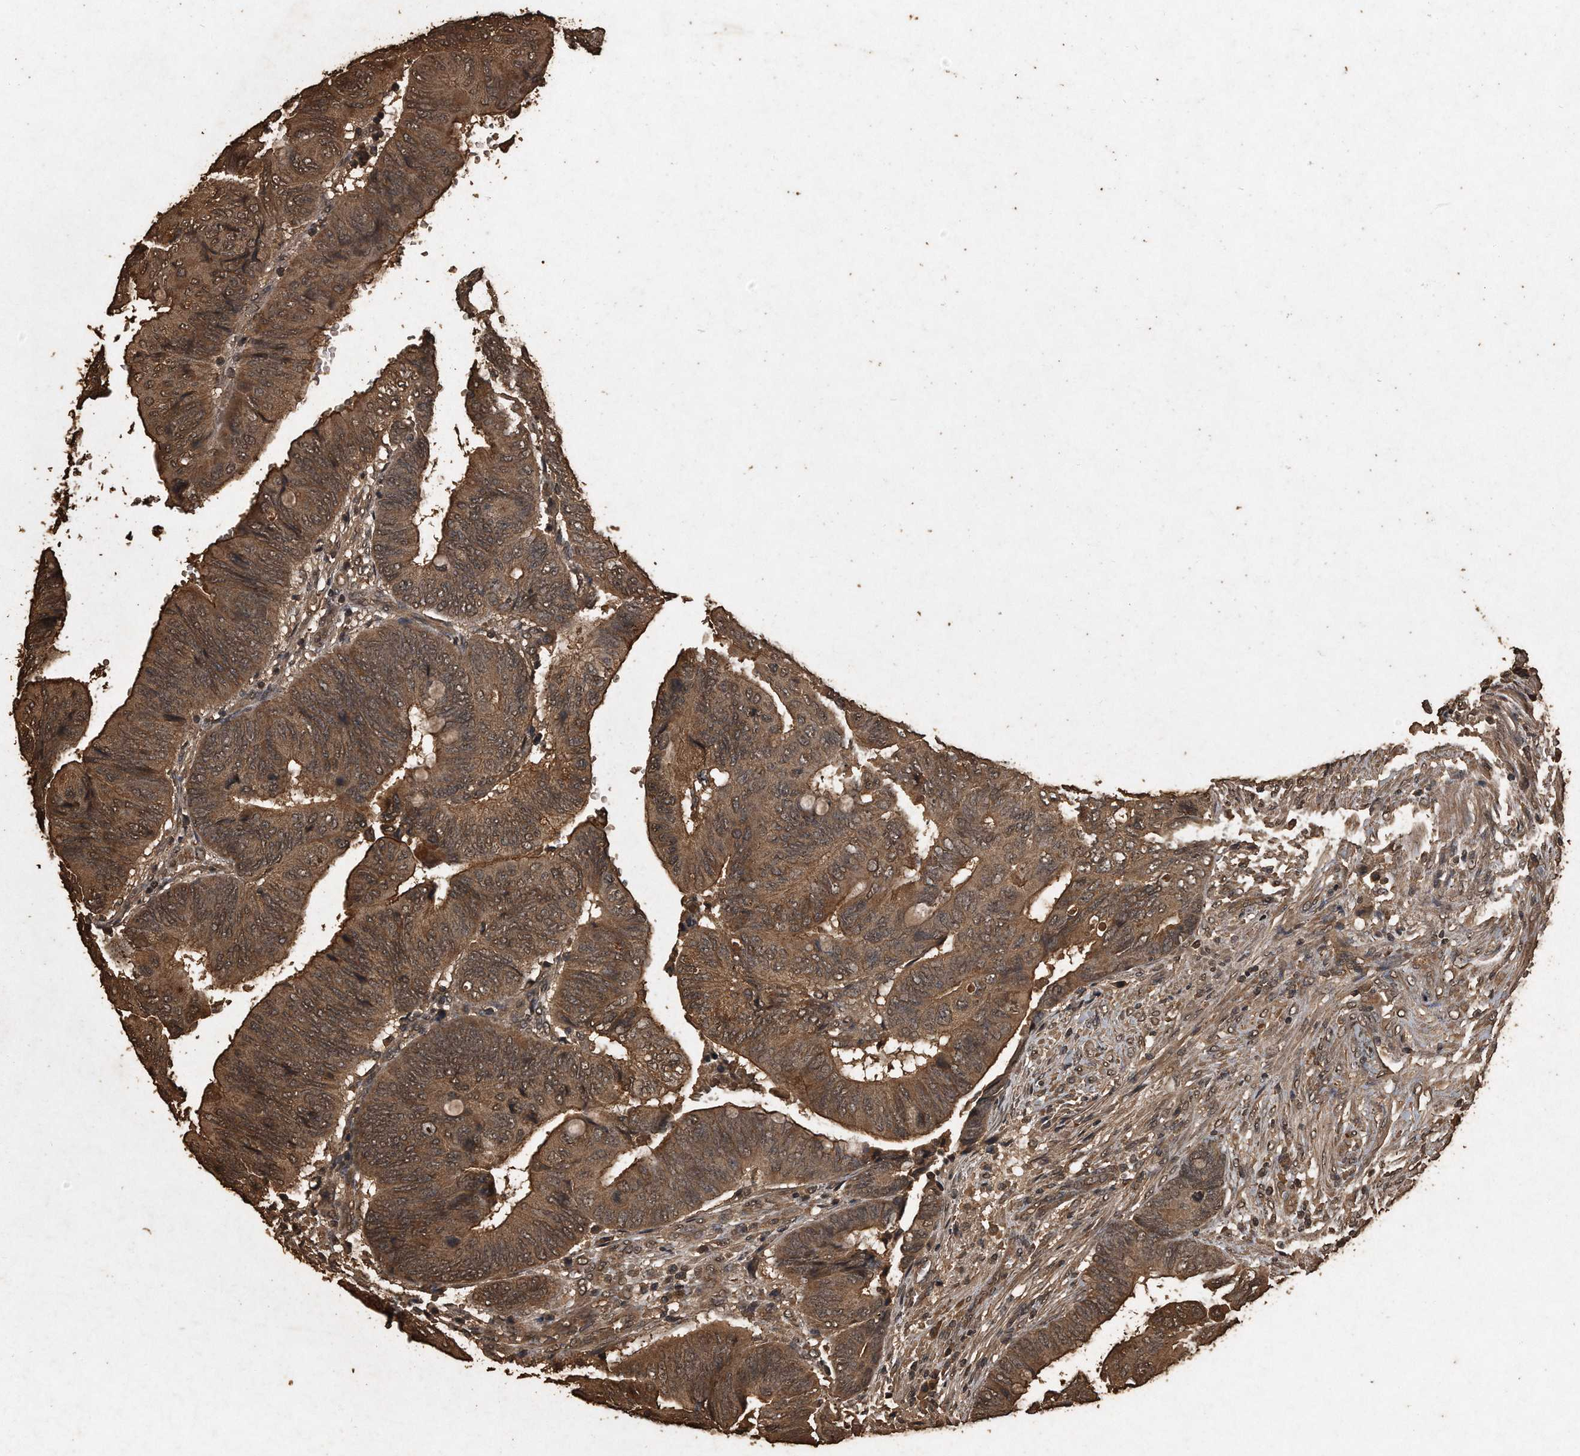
{"staining": {"intensity": "moderate", "quantity": ">75%", "location": "cytoplasmic/membranous"}, "tissue": "colorectal cancer", "cell_type": "Tumor cells", "image_type": "cancer", "snomed": [{"axis": "morphology", "description": "Normal tissue, NOS"}, {"axis": "morphology", "description": "Adenocarcinoma, NOS"}, {"axis": "topography", "description": "Rectum"}, {"axis": "topography", "description": "Peripheral nerve tissue"}], "caption": "Human colorectal cancer stained for a protein (brown) displays moderate cytoplasmic/membranous positive expression in about >75% of tumor cells.", "gene": "CFLAR", "patient": {"sex": "male", "age": 92}}